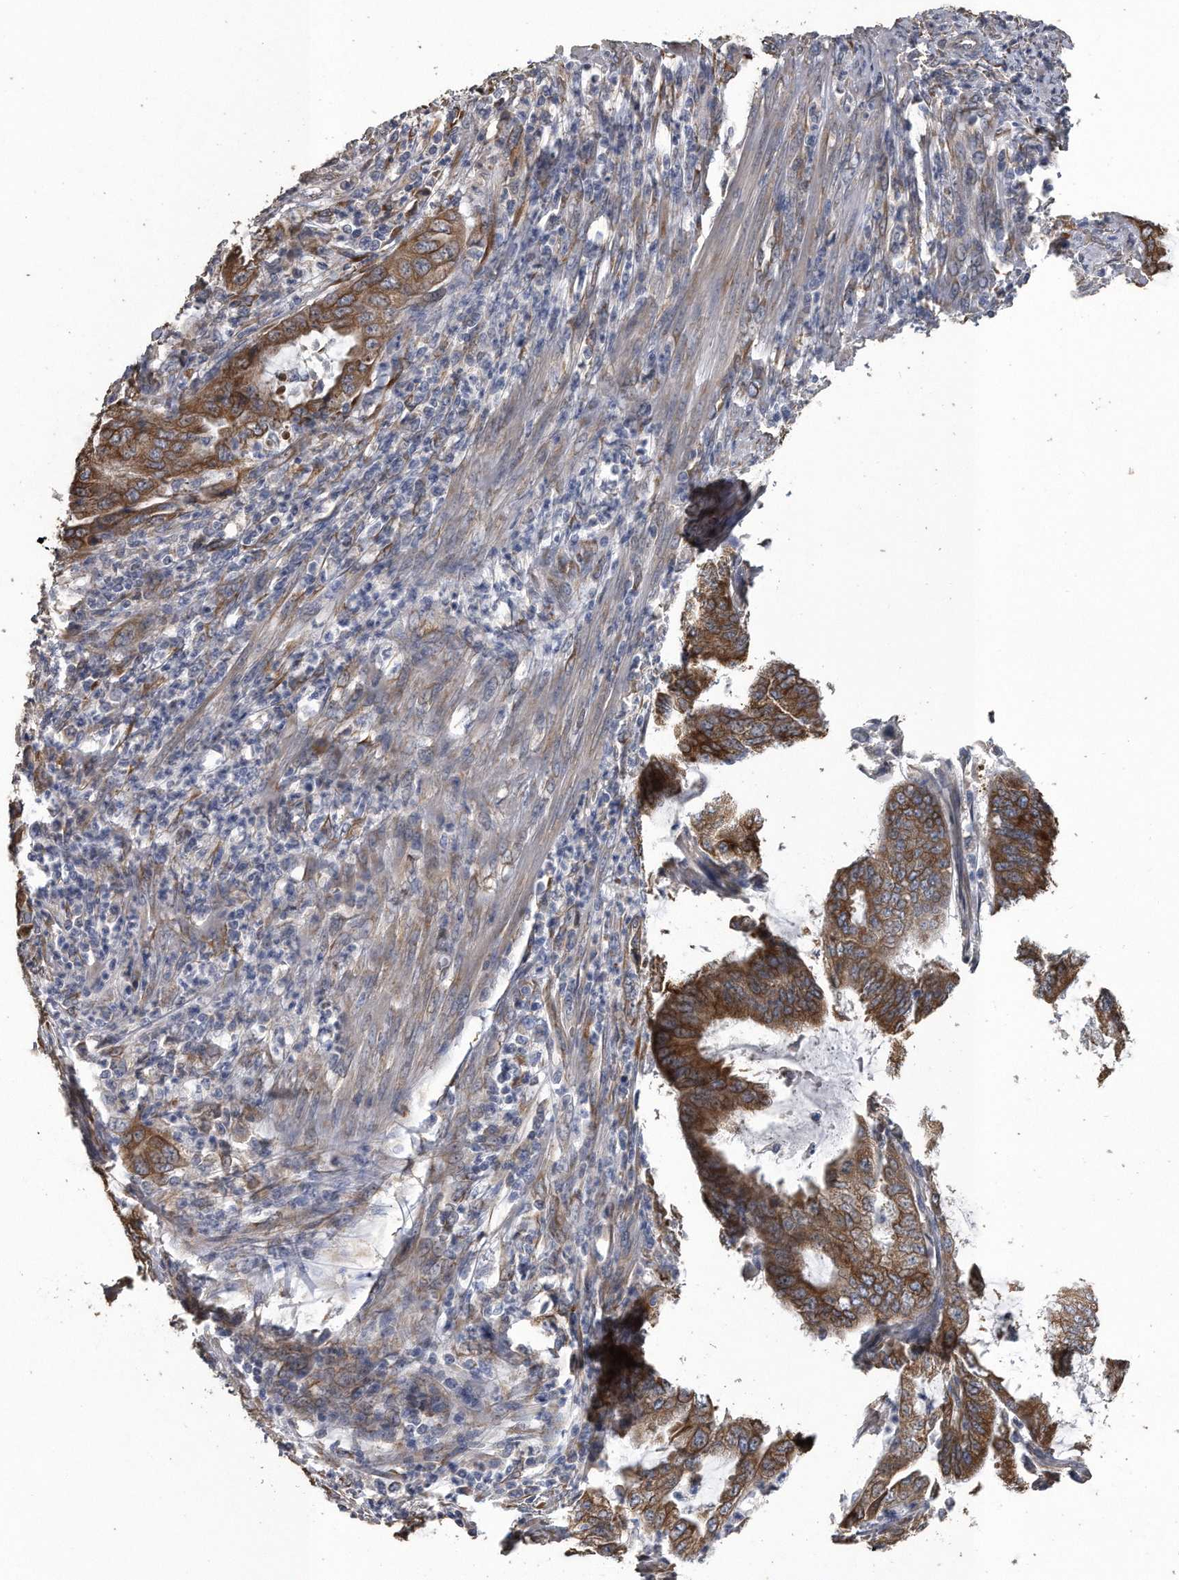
{"staining": {"intensity": "strong", "quantity": ">75%", "location": "cytoplasmic/membranous"}, "tissue": "endometrial cancer", "cell_type": "Tumor cells", "image_type": "cancer", "snomed": [{"axis": "morphology", "description": "Adenocarcinoma, NOS"}, {"axis": "topography", "description": "Endometrium"}], "caption": "Immunohistochemical staining of human adenocarcinoma (endometrial) reveals strong cytoplasmic/membranous protein expression in approximately >75% of tumor cells. (Stains: DAB (3,3'-diaminobenzidine) in brown, nuclei in blue, Microscopy: brightfield microscopy at high magnification).", "gene": "PCLO", "patient": {"sex": "female", "age": 49}}